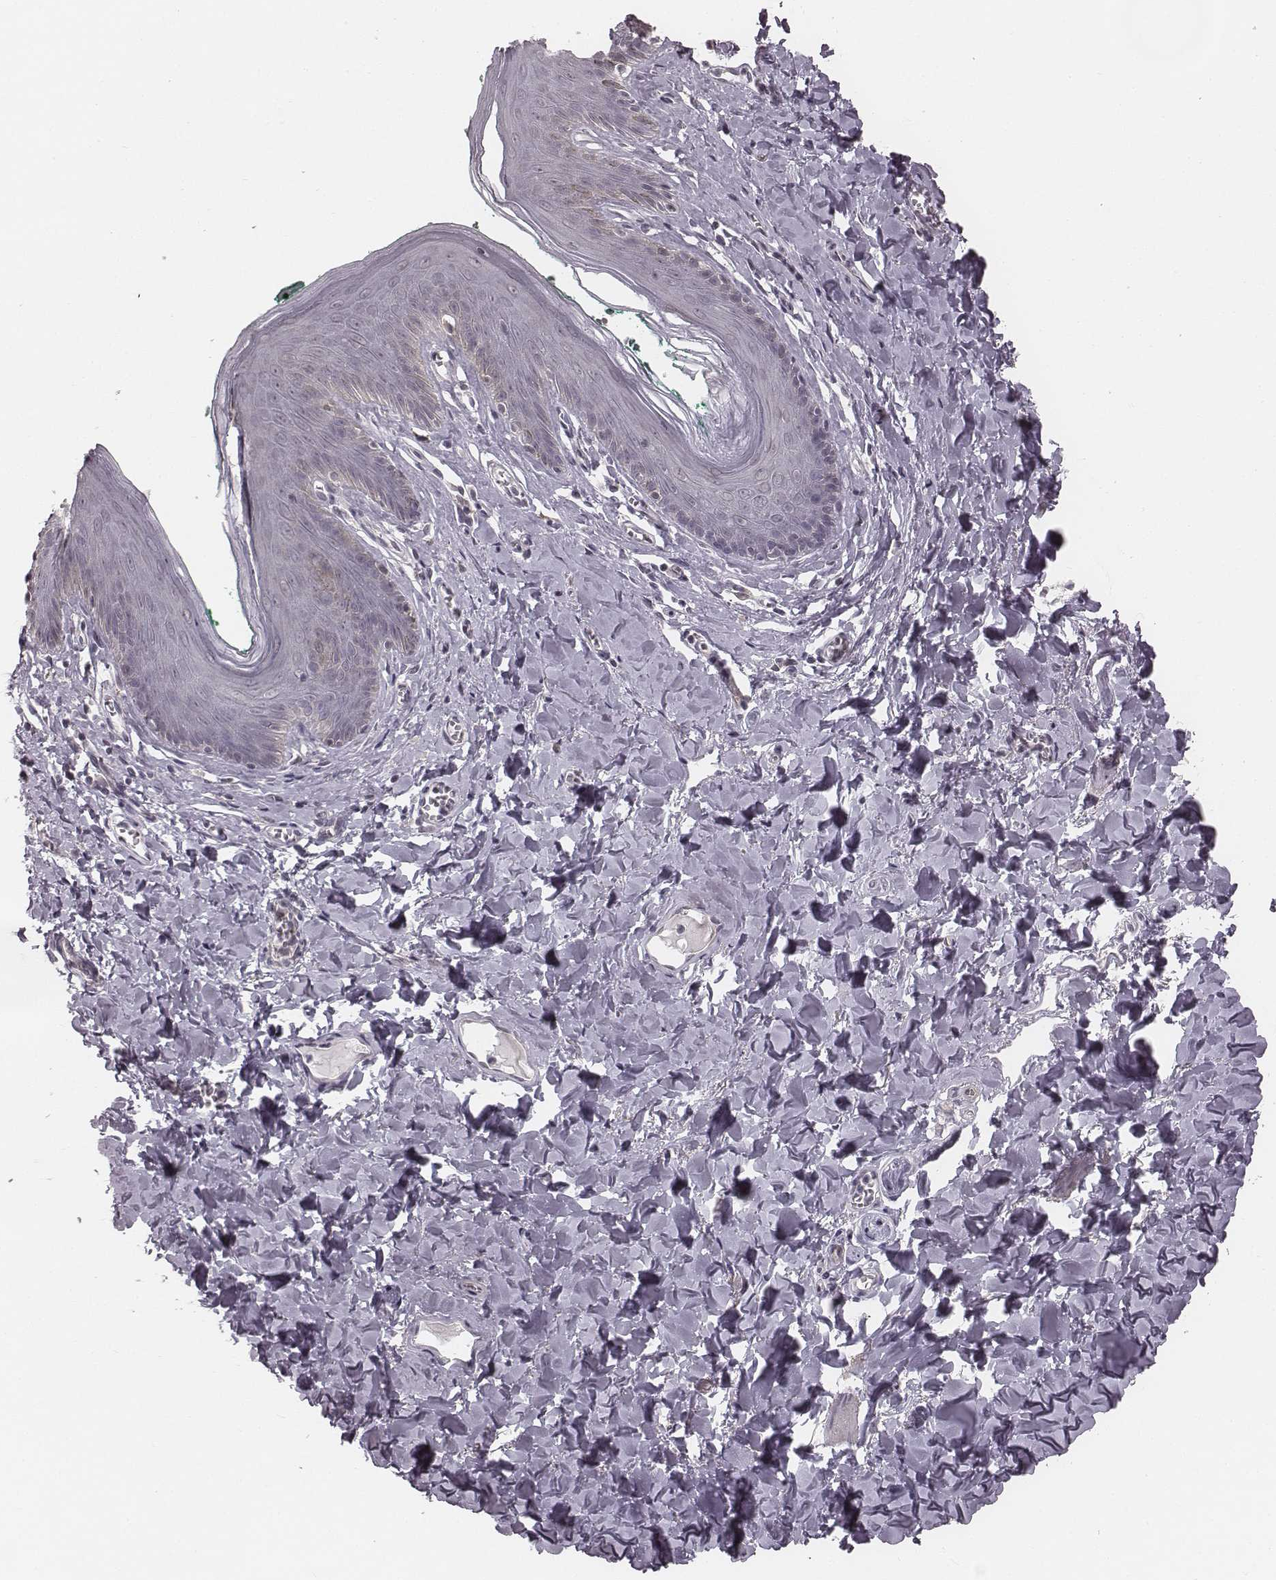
{"staining": {"intensity": "negative", "quantity": "none", "location": "none"}, "tissue": "skin", "cell_type": "Epidermal cells", "image_type": "normal", "snomed": [{"axis": "morphology", "description": "Normal tissue, NOS"}, {"axis": "topography", "description": "Vulva"}, {"axis": "topography", "description": "Peripheral nerve tissue"}], "caption": "Immunohistochemistry (IHC) histopathology image of unremarkable skin: human skin stained with DAB demonstrates no significant protein expression in epidermal cells. The staining was performed using DAB (3,3'-diaminobenzidine) to visualize the protein expression in brown, while the nuclei were stained in blue with hematoxylin (Magnification: 20x).", "gene": "IQCG", "patient": {"sex": "female", "age": 66}}